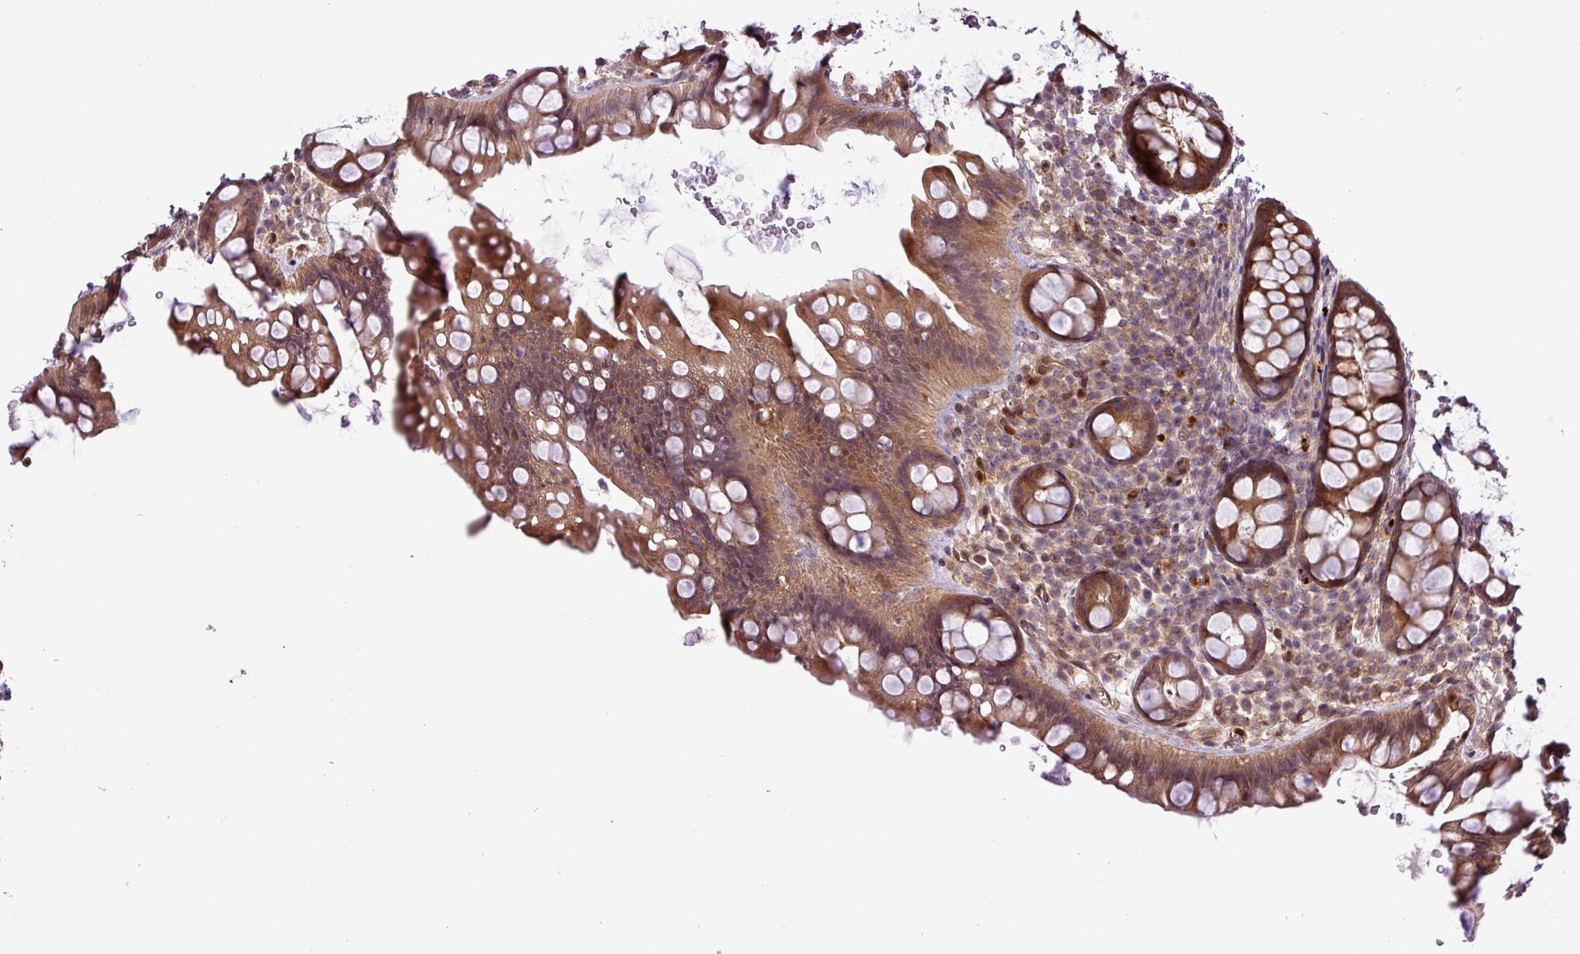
{"staining": {"intensity": "moderate", "quantity": ">75%", "location": "cytoplasmic/membranous,nuclear"}, "tissue": "rectum", "cell_type": "Glandular cells", "image_type": "normal", "snomed": [{"axis": "morphology", "description": "Normal tissue, NOS"}, {"axis": "topography", "description": "Rectum"}, {"axis": "topography", "description": "Peripheral nerve tissue"}], "caption": "The photomicrograph displays a brown stain indicating the presence of a protein in the cytoplasmic/membranous,nuclear of glandular cells in rectum. (DAB (3,3'-diaminobenzidine) IHC with brightfield microscopy, high magnification).", "gene": "CARHSP1", "patient": {"sex": "female", "age": 69}}